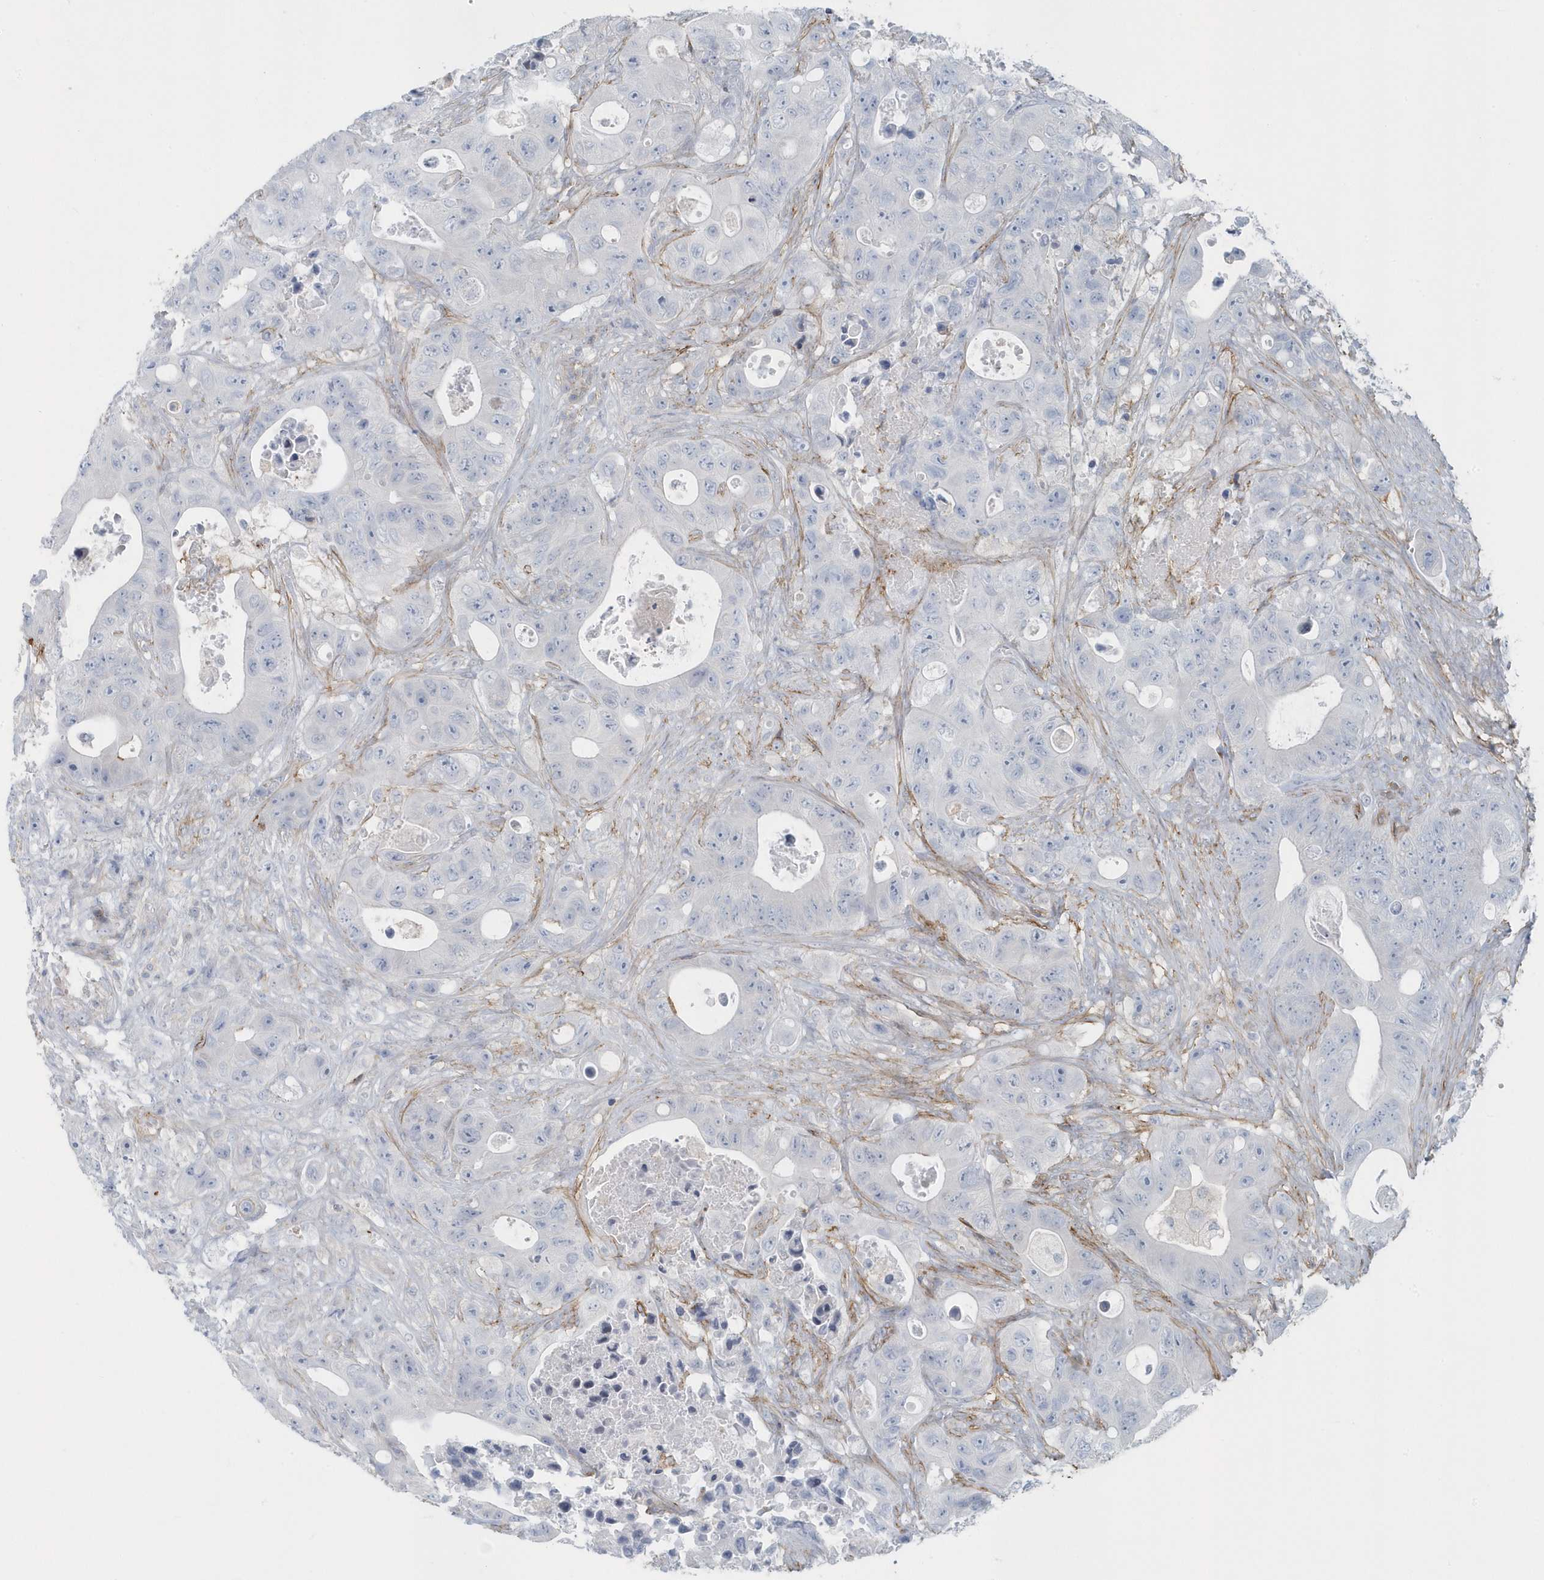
{"staining": {"intensity": "negative", "quantity": "none", "location": "none"}, "tissue": "colorectal cancer", "cell_type": "Tumor cells", "image_type": "cancer", "snomed": [{"axis": "morphology", "description": "Adenocarcinoma, NOS"}, {"axis": "topography", "description": "Colon"}], "caption": "DAB (3,3'-diaminobenzidine) immunohistochemical staining of colorectal cancer (adenocarcinoma) displays no significant staining in tumor cells.", "gene": "CACNB2", "patient": {"sex": "female", "age": 46}}